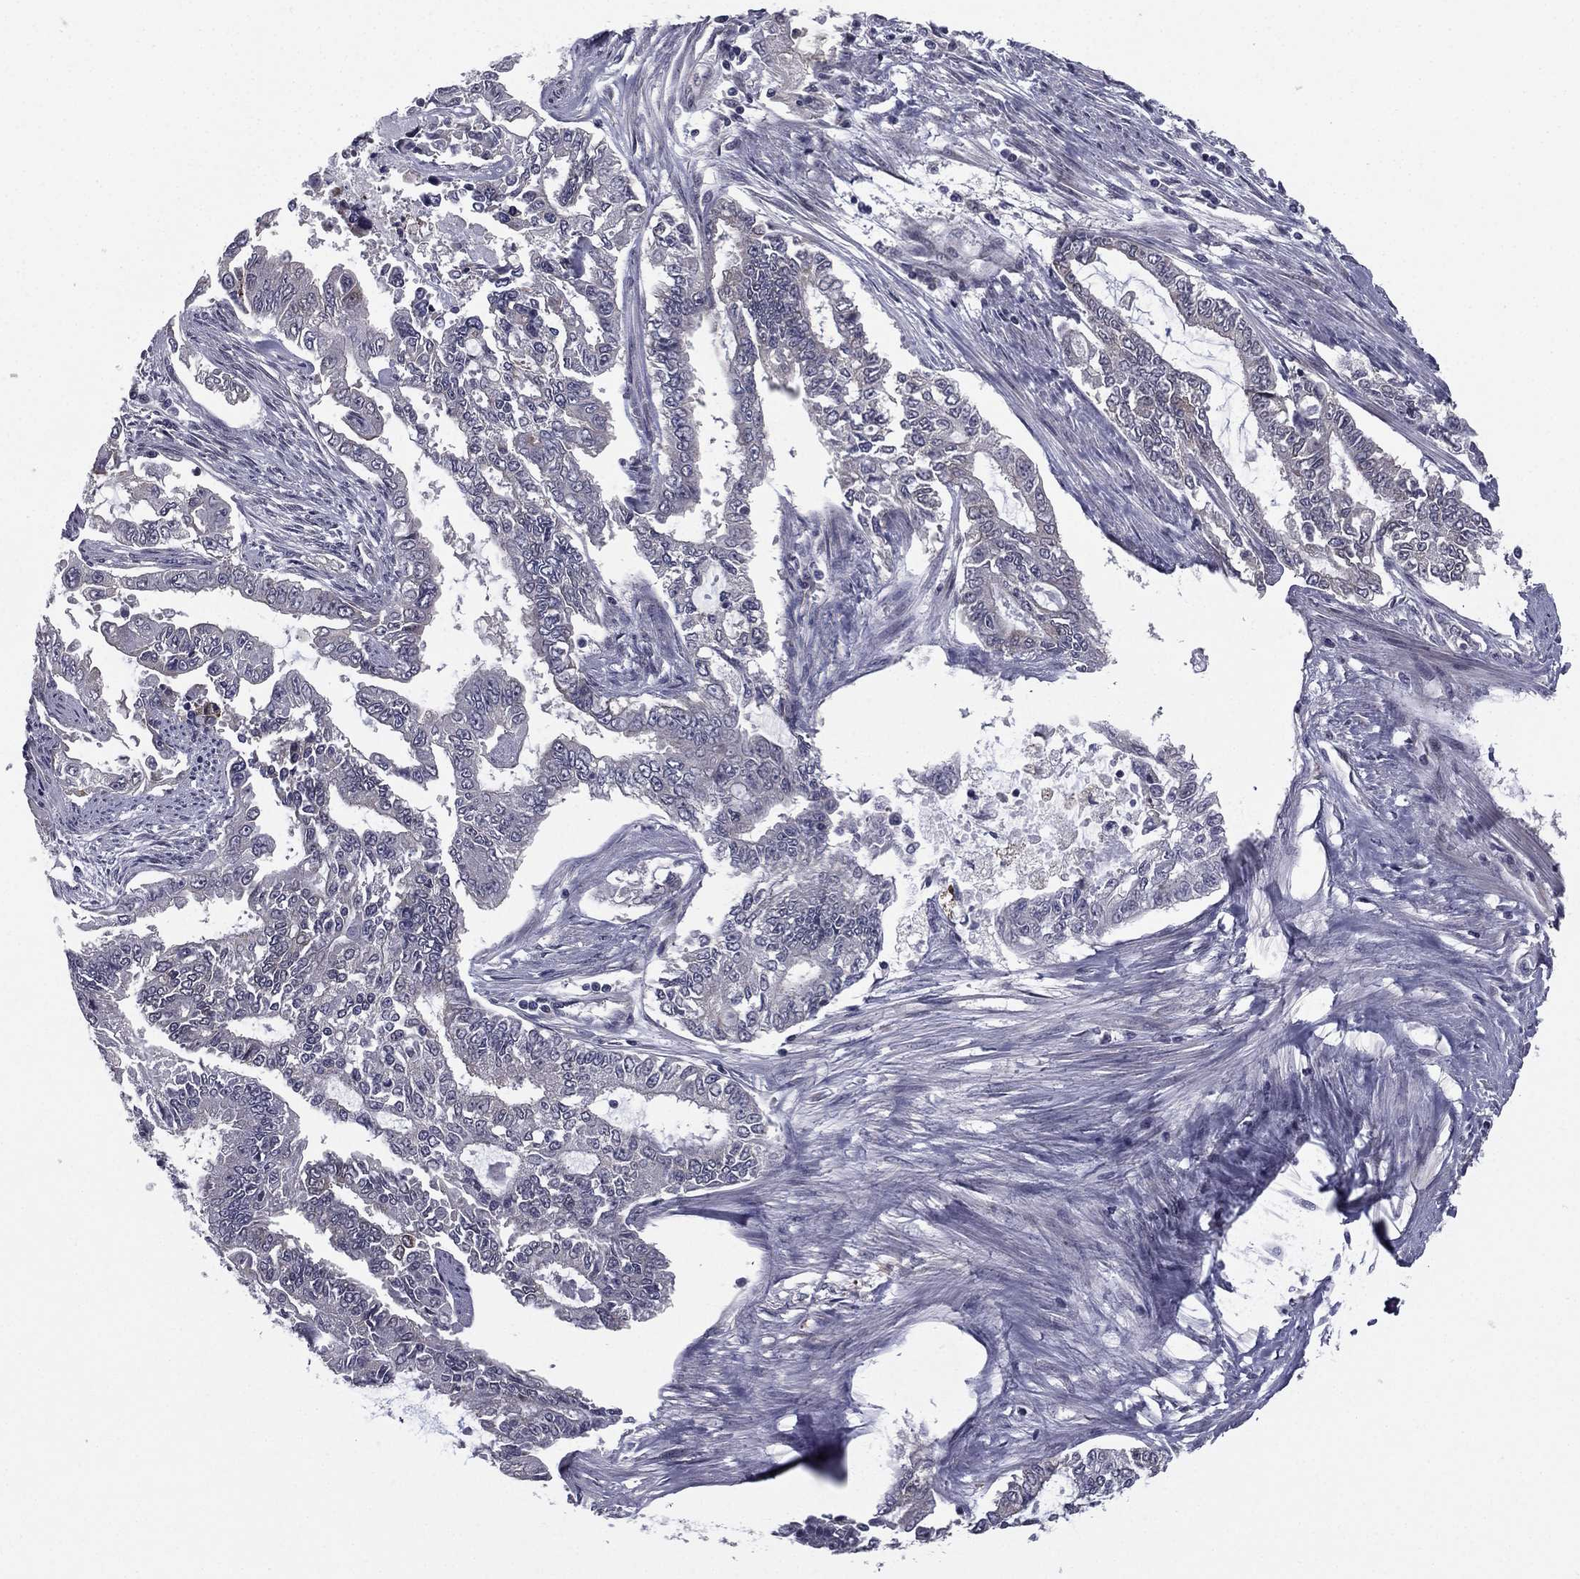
{"staining": {"intensity": "negative", "quantity": "none", "location": "none"}, "tissue": "endometrial cancer", "cell_type": "Tumor cells", "image_type": "cancer", "snomed": [{"axis": "morphology", "description": "Adenocarcinoma, NOS"}, {"axis": "topography", "description": "Uterus"}], "caption": "The photomicrograph shows no significant staining in tumor cells of adenocarcinoma (endometrial).", "gene": "ACTRT2", "patient": {"sex": "female", "age": 59}}